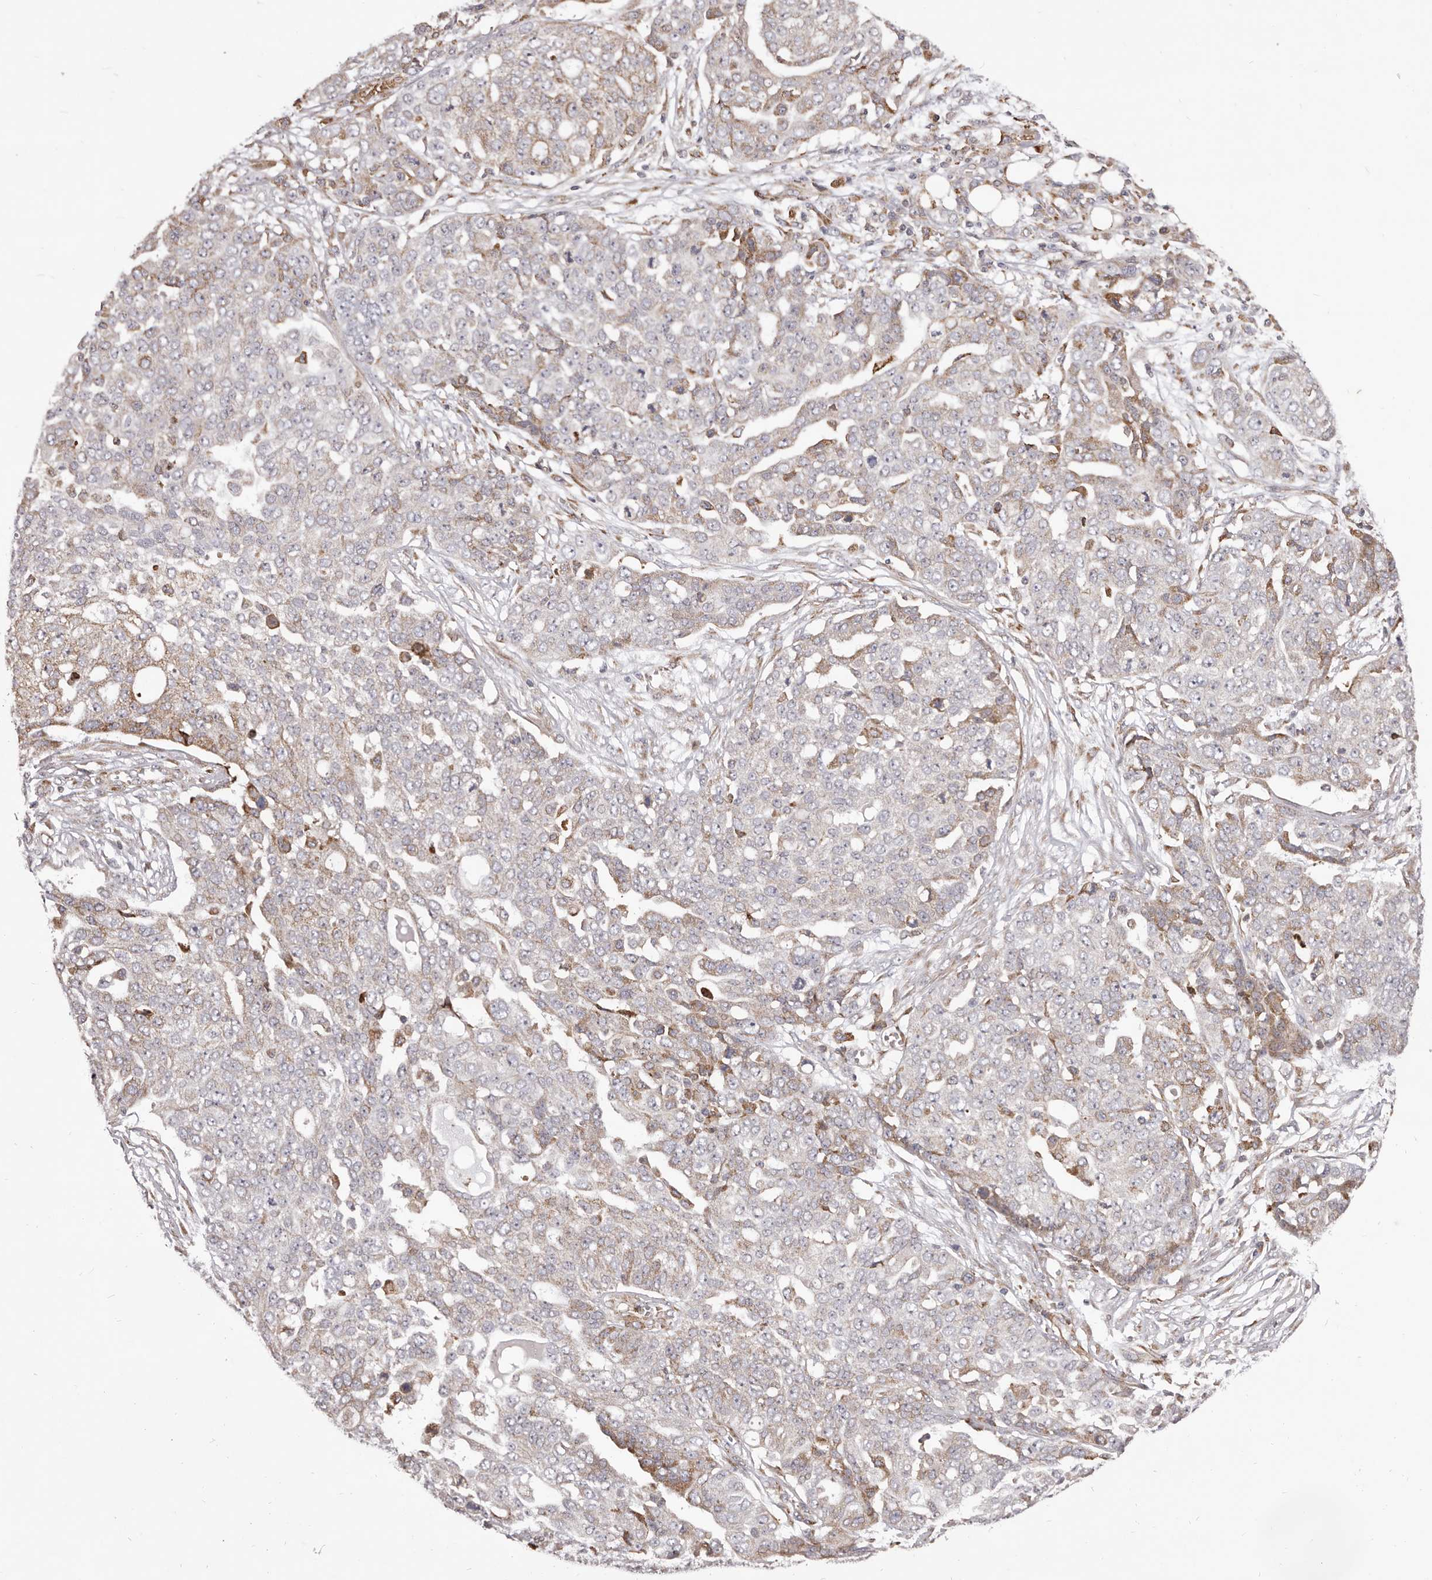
{"staining": {"intensity": "moderate", "quantity": "<25%", "location": "cytoplasmic/membranous"}, "tissue": "ovarian cancer", "cell_type": "Tumor cells", "image_type": "cancer", "snomed": [{"axis": "morphology", "description": "Cystadenocarcinoma, serous, NOS"}, {"axis": "topography", "description": "Soft tissue"}, {"axis": "topography", "description": "Ovary"}], "caption": "Human ovarian cancer (serous cystadenocarcinoma) stained with a brown dye reveals moderate cytoplasmic/membranous positive expression in about <25% of tumor cells.", "gene": "ALPK1", "patient": {"sex": "female", "age": 57}}